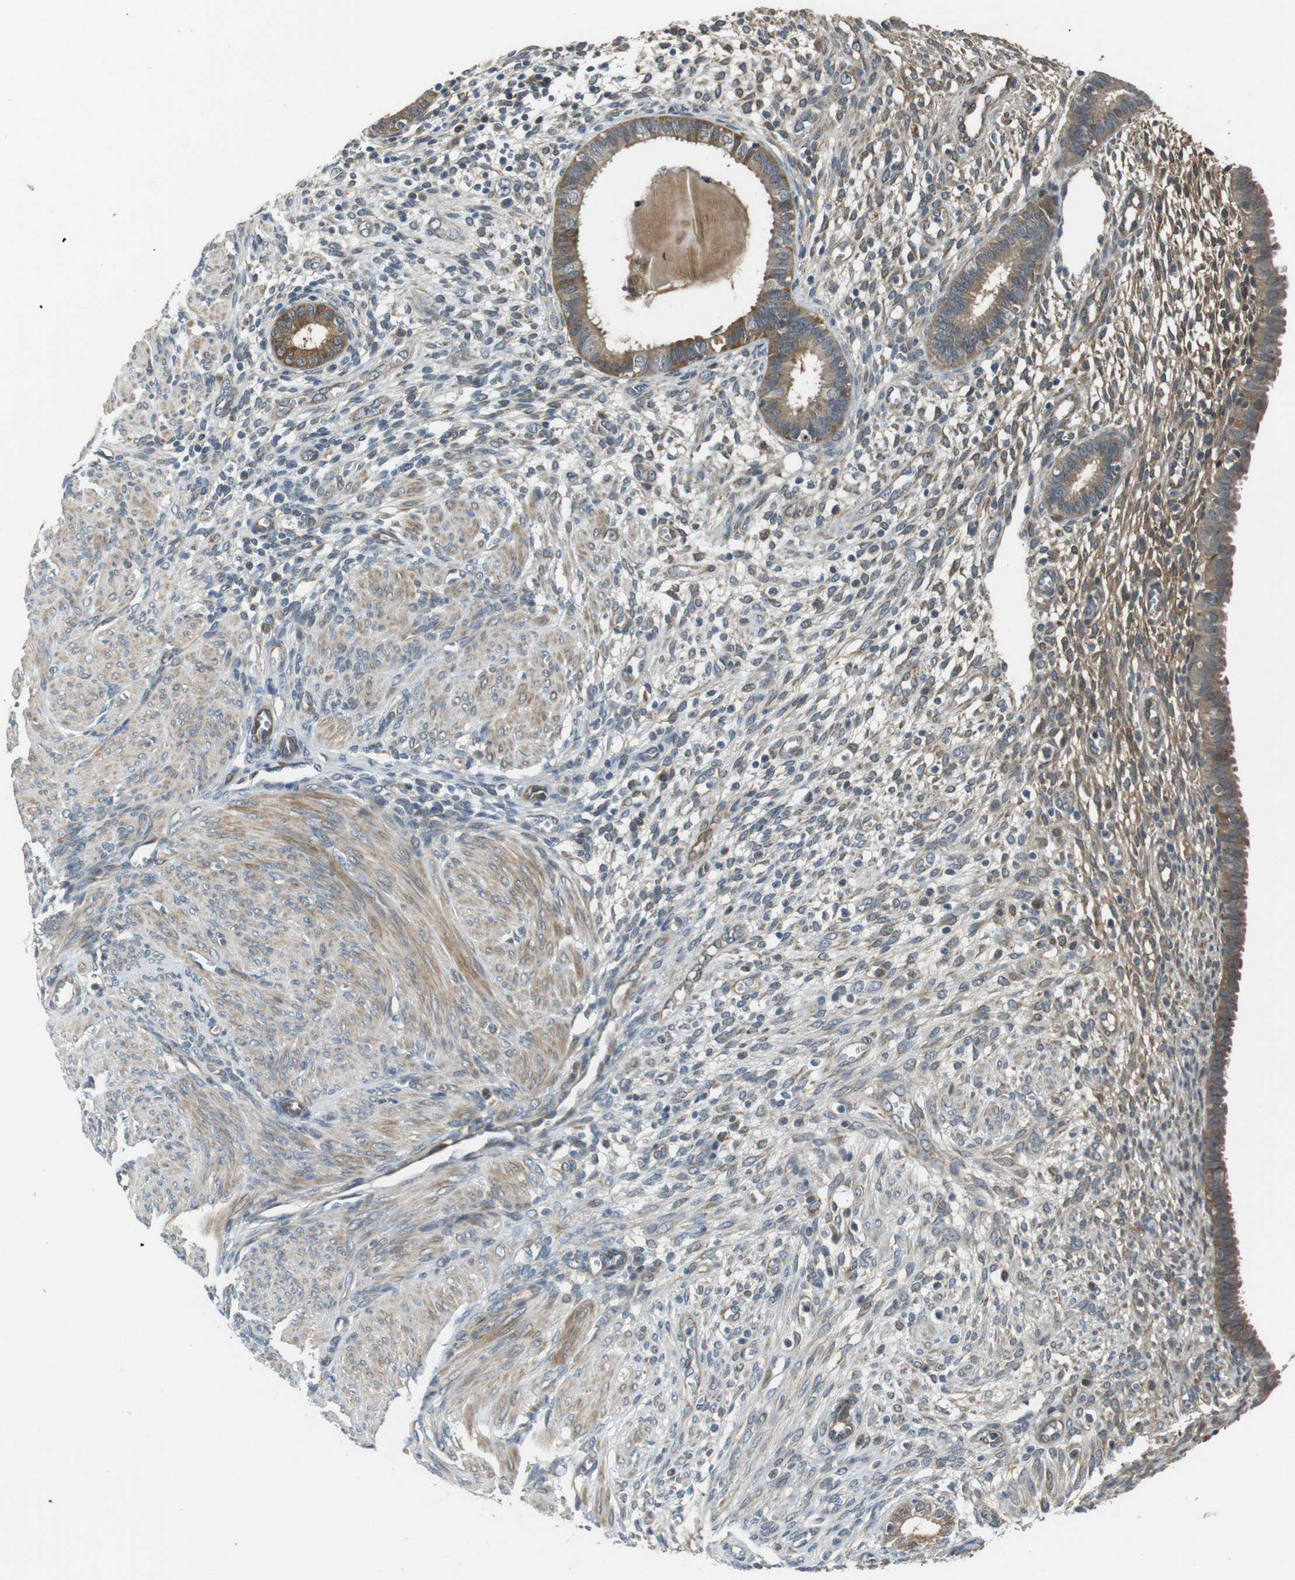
{"staining": {"intensity": "moderate", "quantity": "<25%", "location": "cytoplasmic/membranous"}, "tissue": "endometrium", "cell_type": "Cells in endometrial stroma", "image_type": "normal", "snomed": [{"axis": "morphology", "description": "Normal tissue, NOS"}, {"axis": "topography", "description": "Endometrium"}], "caption": "Brown immunohistochemical staining in normal endometrium reveals moderate cytoplasmic/membranous positivity in approximately <25% of cells in endometrial stroma. (DAB (3,3'-diaminobenzidine) IHC with brightfield microscopy, high magnification).", "gene": "IFFO2", "patient": {"sex": "female", "age": 72}}